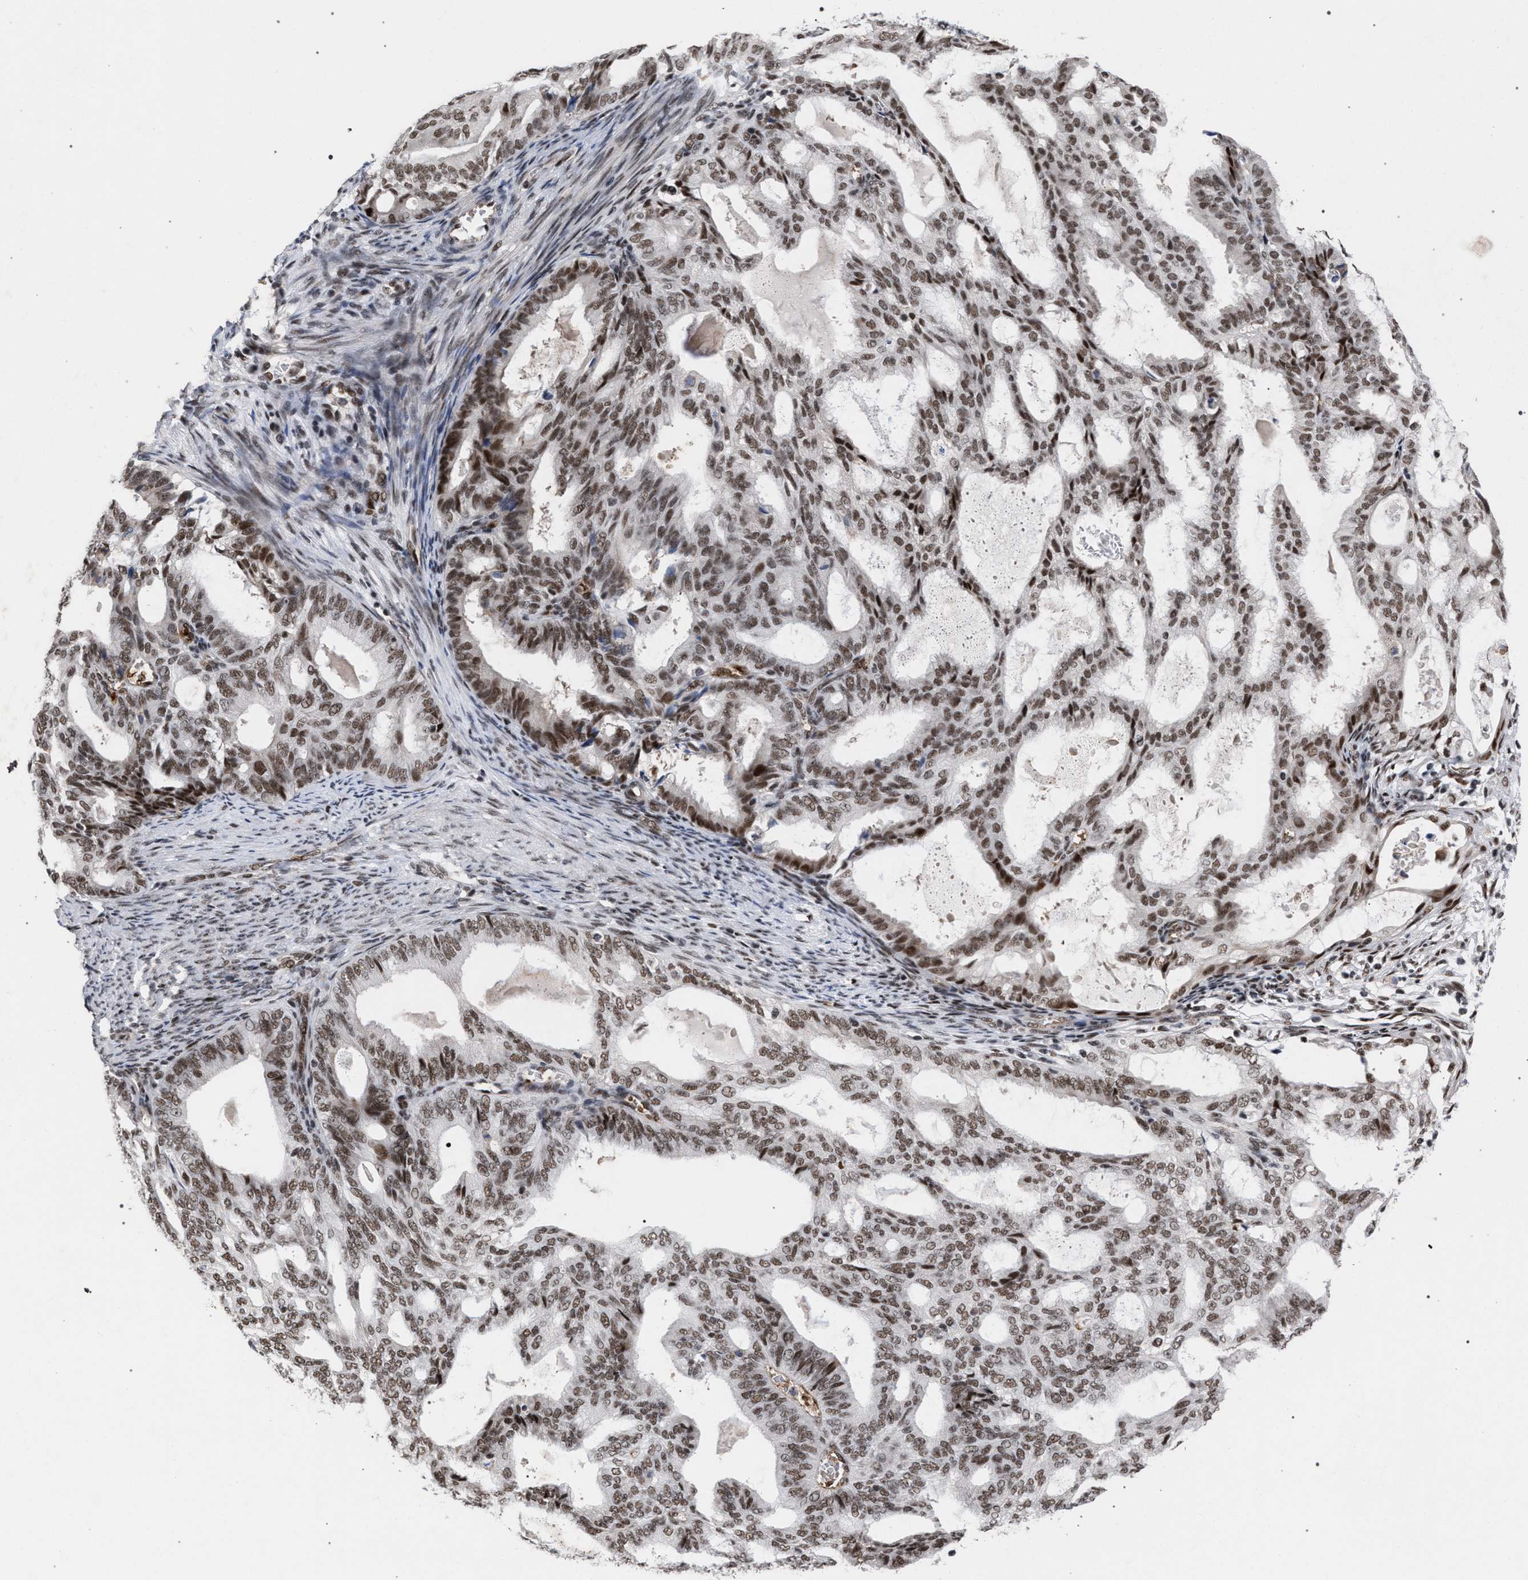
{"staining": {"intensity": "moderate", "quantity": ">75%", "location": "nuclear"}, "tissue": "endometrial cancer", "cell_type": "Tumor cells", "image_type": "cancer", "snomed": [{"axis": "morphology", "description": "Adenocarcinoma, NOS"}, {"axis": "topography", "description": "Endometrium"}], "caption": "Protein expression analysis of adenocarcinoma (endometrial) displays moderate nuclear expression in about >75% of tumor cells. (DAB IHC with brightfield microscopy, high magnification).", "gene": "SCAF4", "patient": {"sex": "female", "age": 58}}